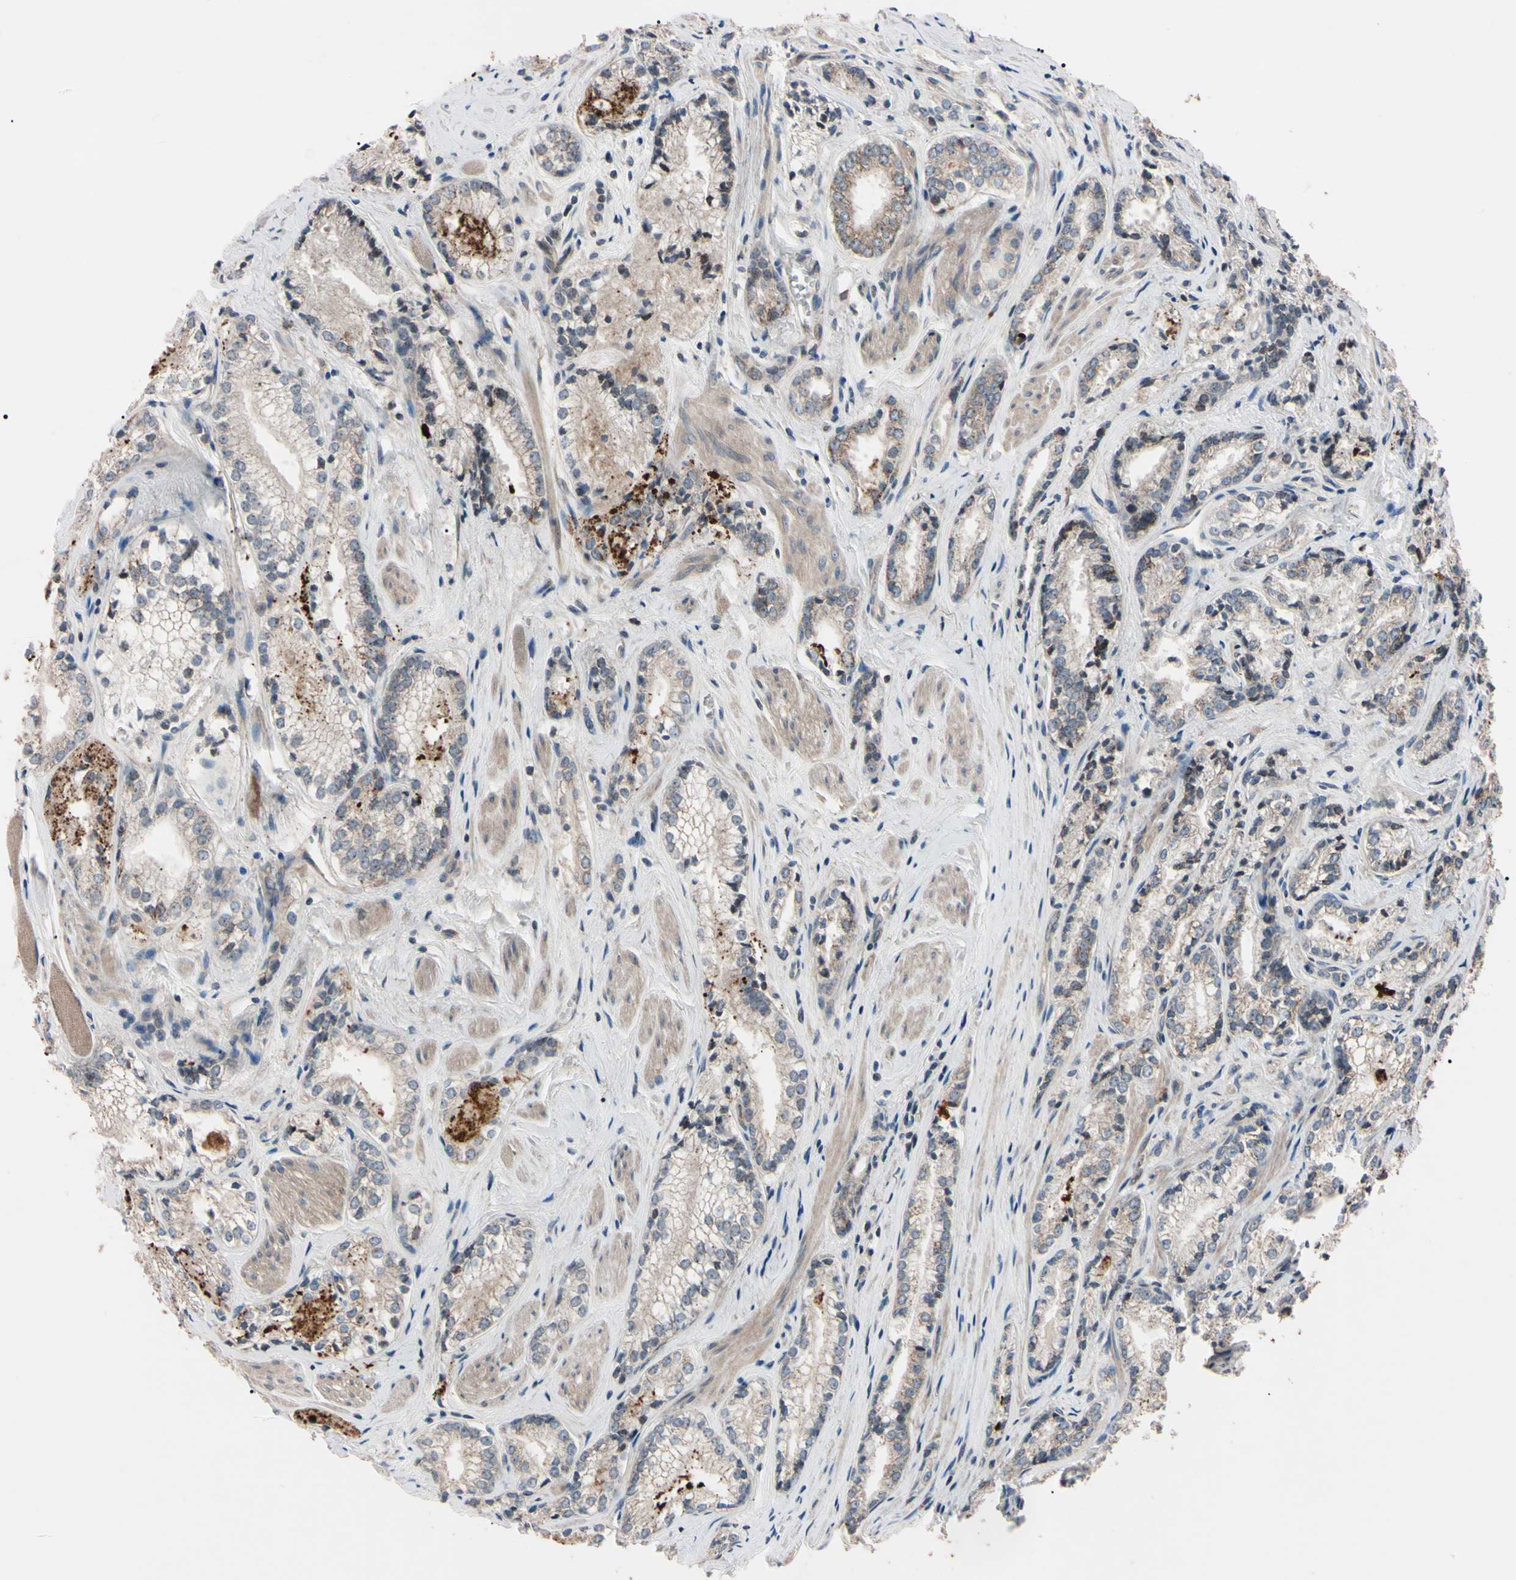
{"staining": {"intensity": "weak", "quantity": ">75%", "location": "cytoplasmic/membranous"}, "tissue": "prostate cancer", "cell_type": "Tumor cells", "image_type": "cancer", "snomed": [{"axis": "morphology", "description": "Adenocarcinoma, Low grade"}, {"axis": "topography", "description": "Prostate"}], "caption": "High-magnification brightfield microscopy of adenocarcinoma (low-grade) (prostate) stained with DAB (brown) and counterstained with hematoxylin (blue). tumor cells exhibit weak cytoplasmic/membranous staining is appreciated in about>75% of cells. Nuclei are stained in blue.", "gene": "TNFRSF1A", "patient": {"sex": "male", "age": 60}}